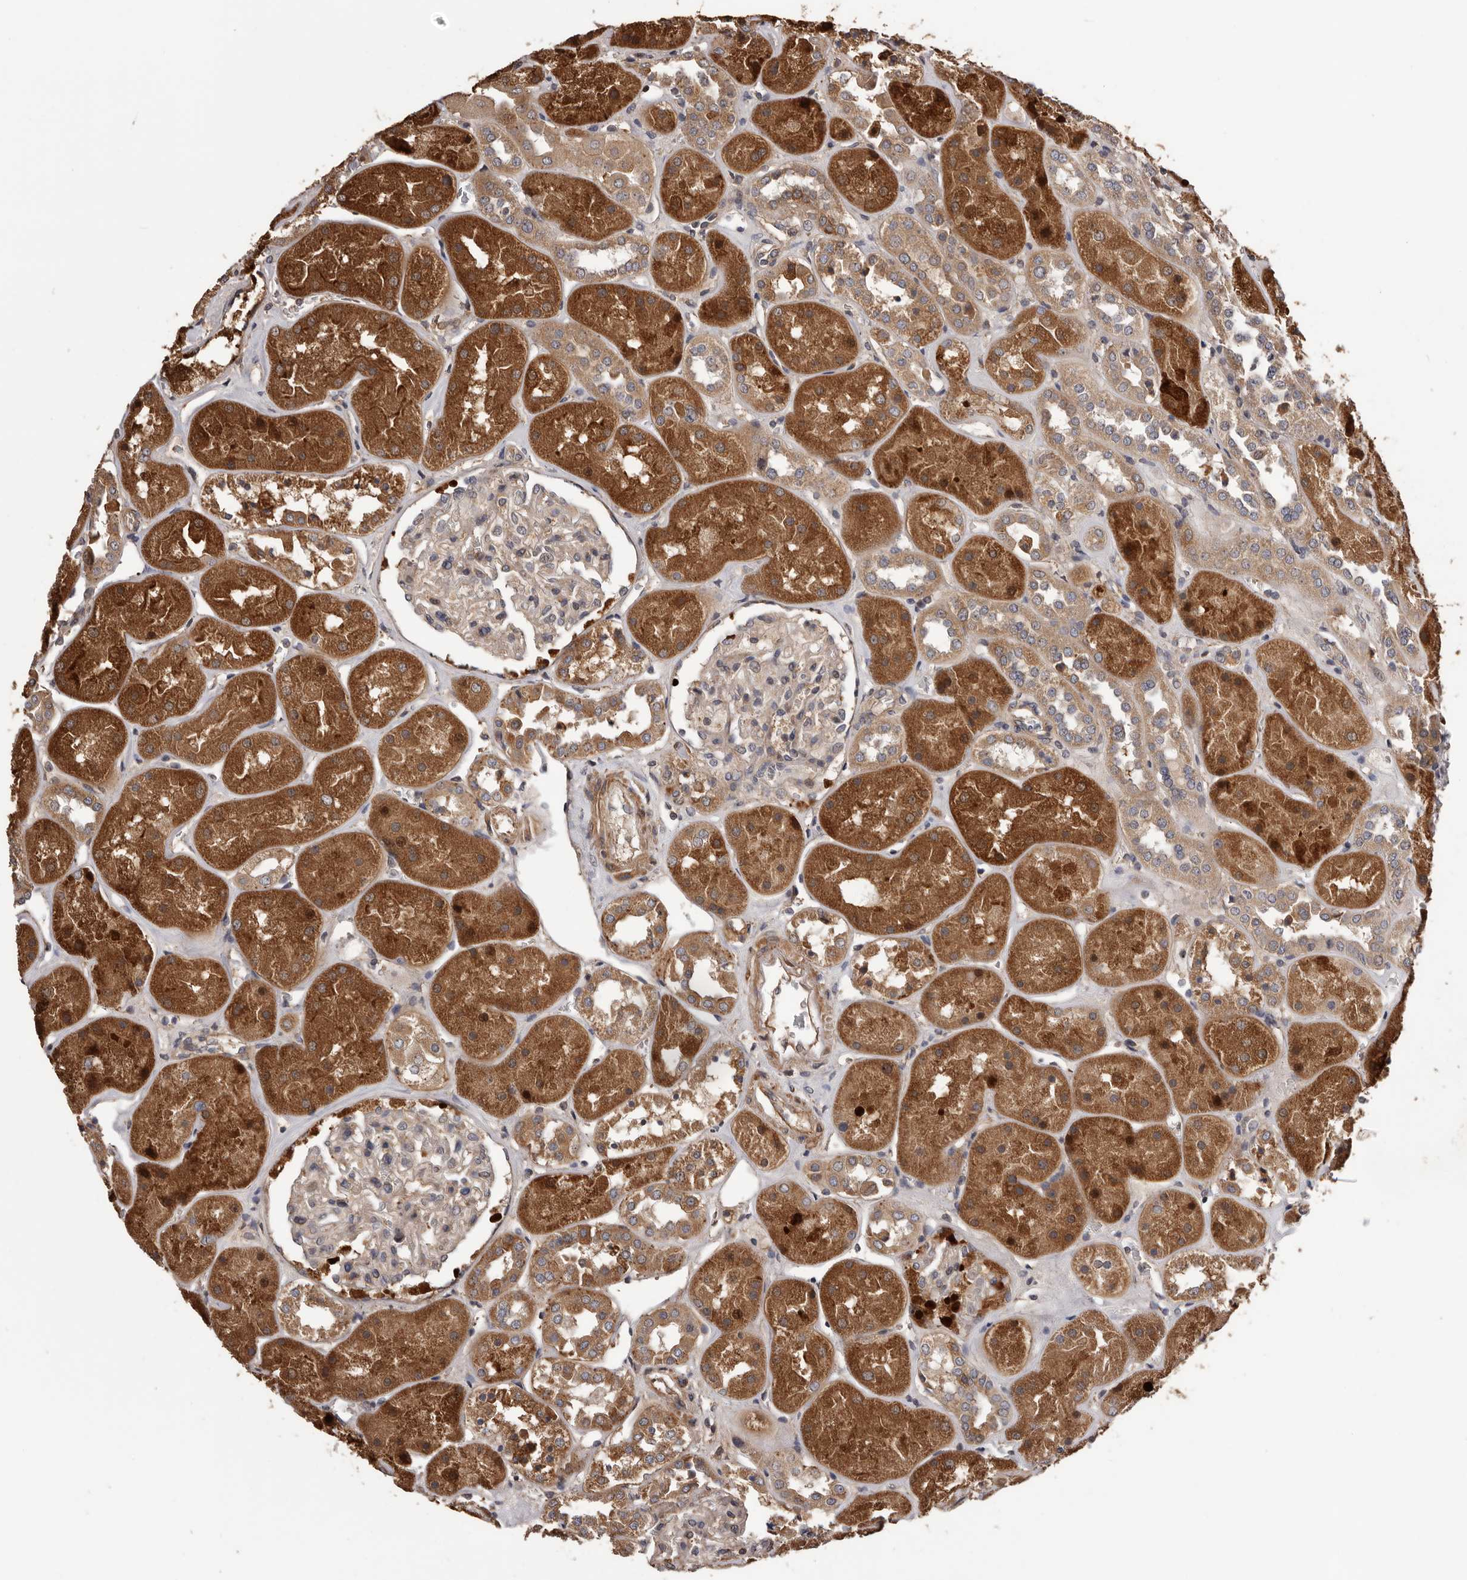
{"staining": {"intensity": "weak", "quantity": "25%-75%", "location": "cytoplasmic/membranous"}, "tissue": "kidney", "cell_type": "Cells in glomeruli", "image_type": "normal", "snomed": [{"axis": "morphology", "description": "Normal tissue, NOS"}, {"axis": "topography", "description": "Kidney"}], "caption": "Protein expression analysis of normal human kidney reveals weak cytoplasmic/membranous positivity in about 25%-75% of cells in glomeruli. The staining was performed using DAB (3,3'-diaminobenzidine) to visualize the protein expression in brown, while the nuclei were stained in blue with hematoxylin (Magnification: 20x).", "gene": "ADAMTS2", "patient": {"sex": "male", "age": 70}}